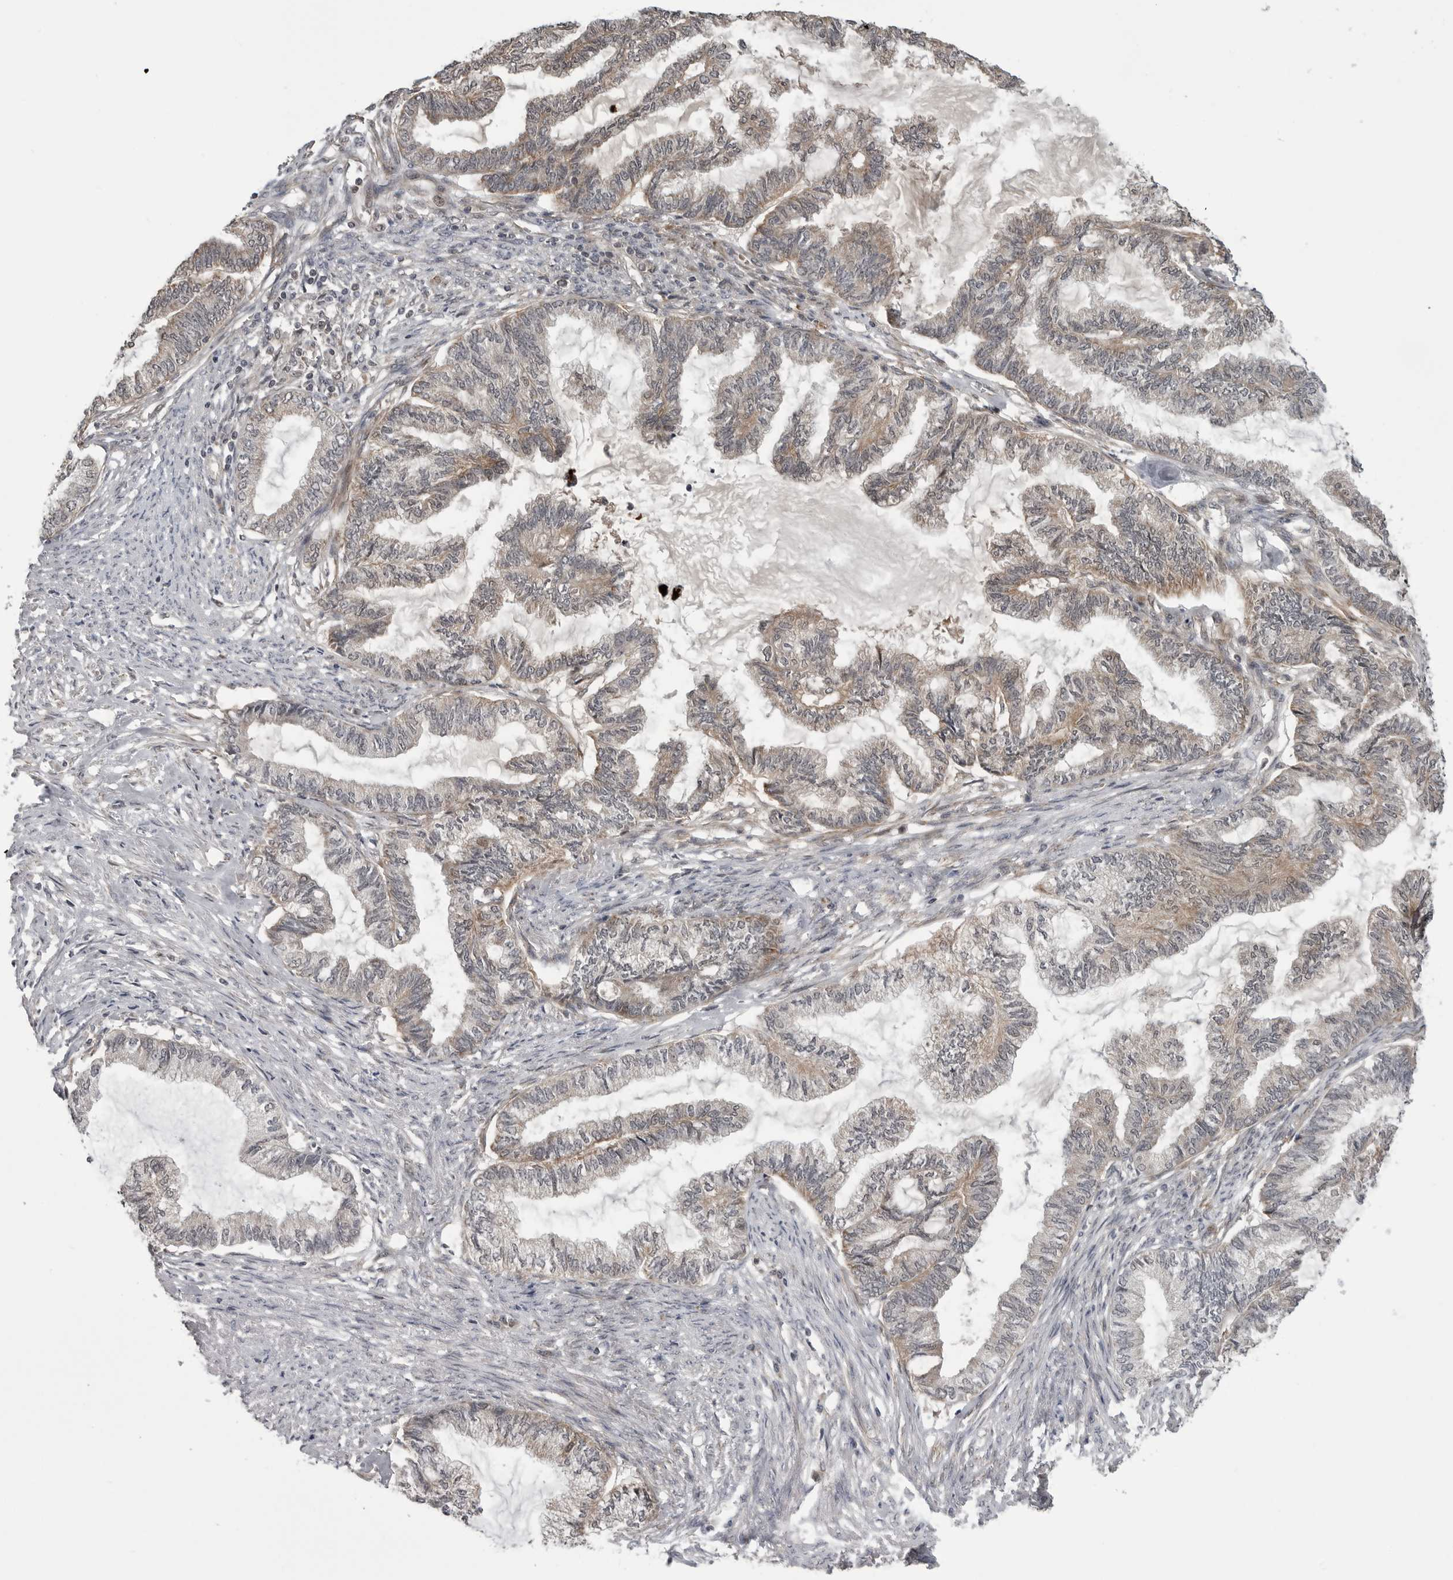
{"staining": {"intensity": "weak", "quantity": "25%-75%", "location": "cytoplasmic/membranous"}, "tissue": "endometrial cancer", "cell_type": "Tumor cells", "image_type": "cancer", "snomed": [{"axis": "morphology", "description": "Adenocarcinoma, NOS"}, {"axis": "topography", "description": "Endometrium"}], "caption": "Human endometrial cancer (adenocarcinoma) stained with a protein marker reveals weak staining in tumor cells.", "gene": "FAAP100", "patient": {"sex": "female", "age": 86}}